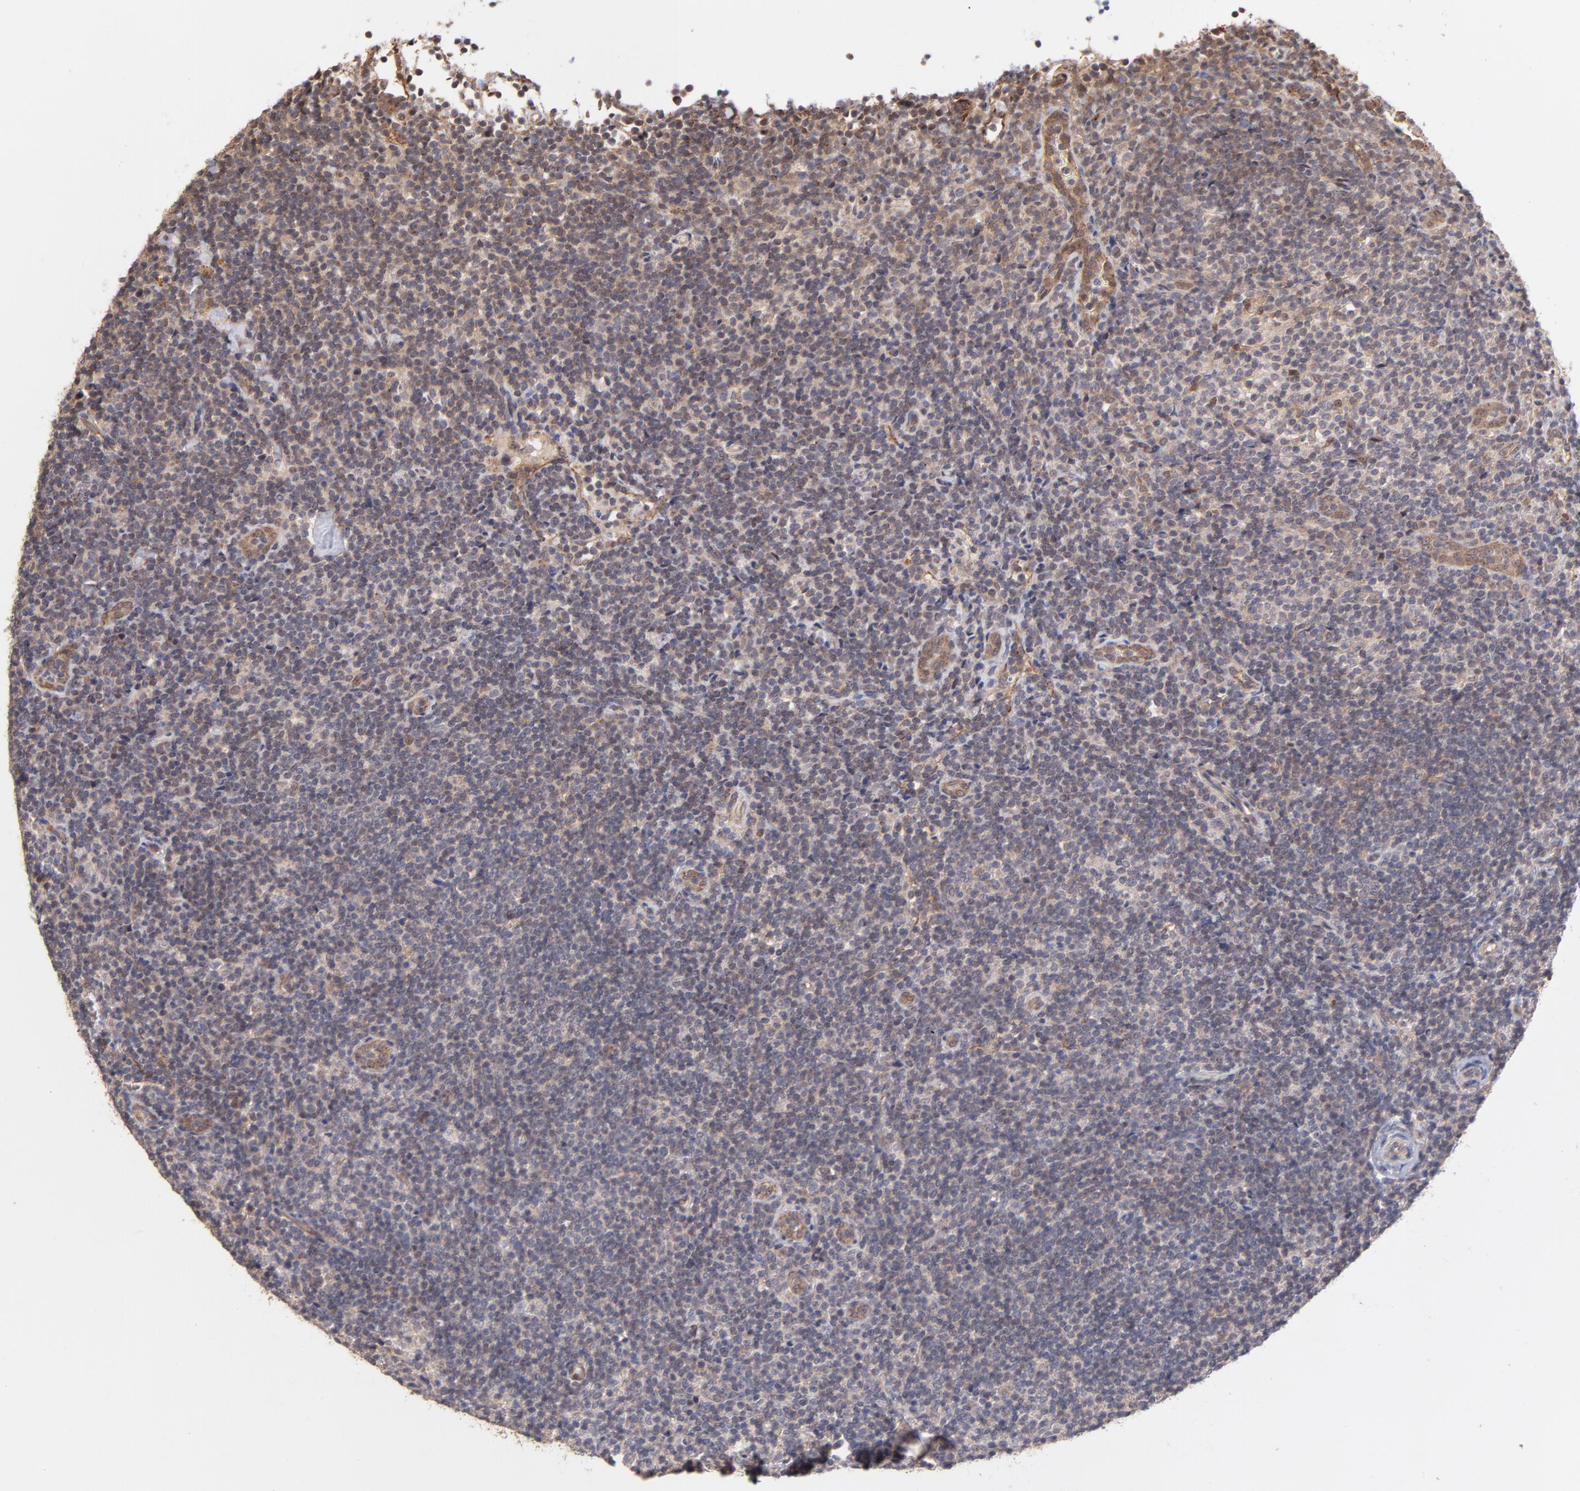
{"staining": {"intensity": "weak", "quantity": ">75%", "location": "cytoplasmic/membranous"}, "tissue": "lymphoma", "cell_type": "Tumor cells", "image_type": "cancer", "snomed": [{"axis": "morphology", "description": "Malignant lymphoma, non-Hodgkin's type, Low grade"}, {"axis": "topography", "description": "Lymph node"}], "caption": "Protein positivity by immunohistochemistry reveals weak cytoplasmic/membranous positivity in approximately >75% of tumor cells in low-grade malignant lymphoma, non-Hodgkin's type.", "gene": "STAP2", "patient": {"sex": "female", "age": 76}}